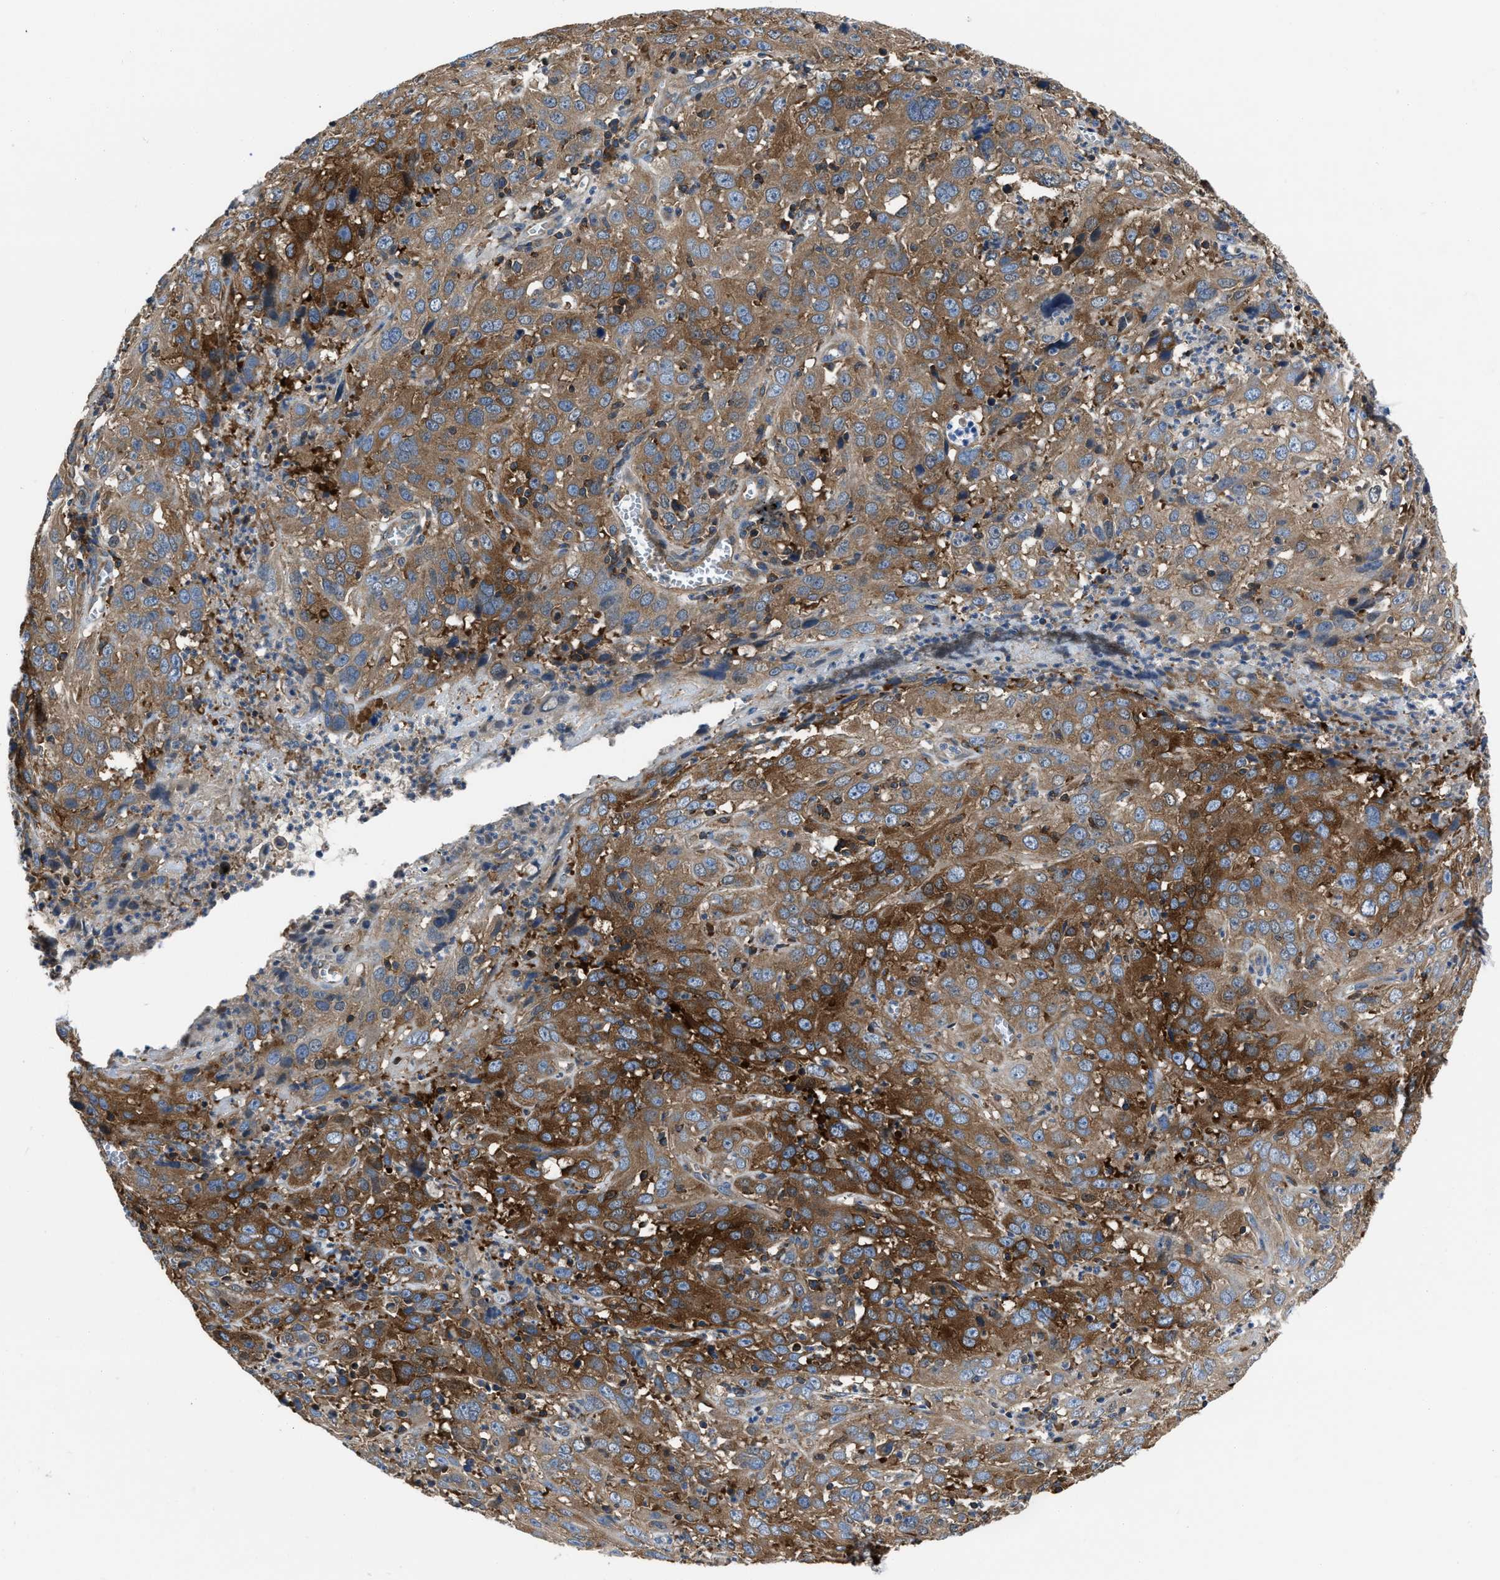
{"staining": {"intensity": "moderate", "quantity": ">75%", "location": "cytoplasmic/membranous"}, "tissue": "cervical cancer", "cell_type": "Tumor cells", "image_type": "cancer", "snomed": [{"axis": "morphology", "description": "Squamous cell carcinoma, NOS"}, {"axis": "topography", "description": "Cervix"}], "caption": "Cervical cancer was stained to show a protein in brown. There is medium levels of moderate cytoplasmic/membranous expression in approximately >75% of tumor cells. (Brightfield microscopy of DAB IHC at high magnification).", "gene": "YARS1", "patient": {"sex": "female", "age": 32}}